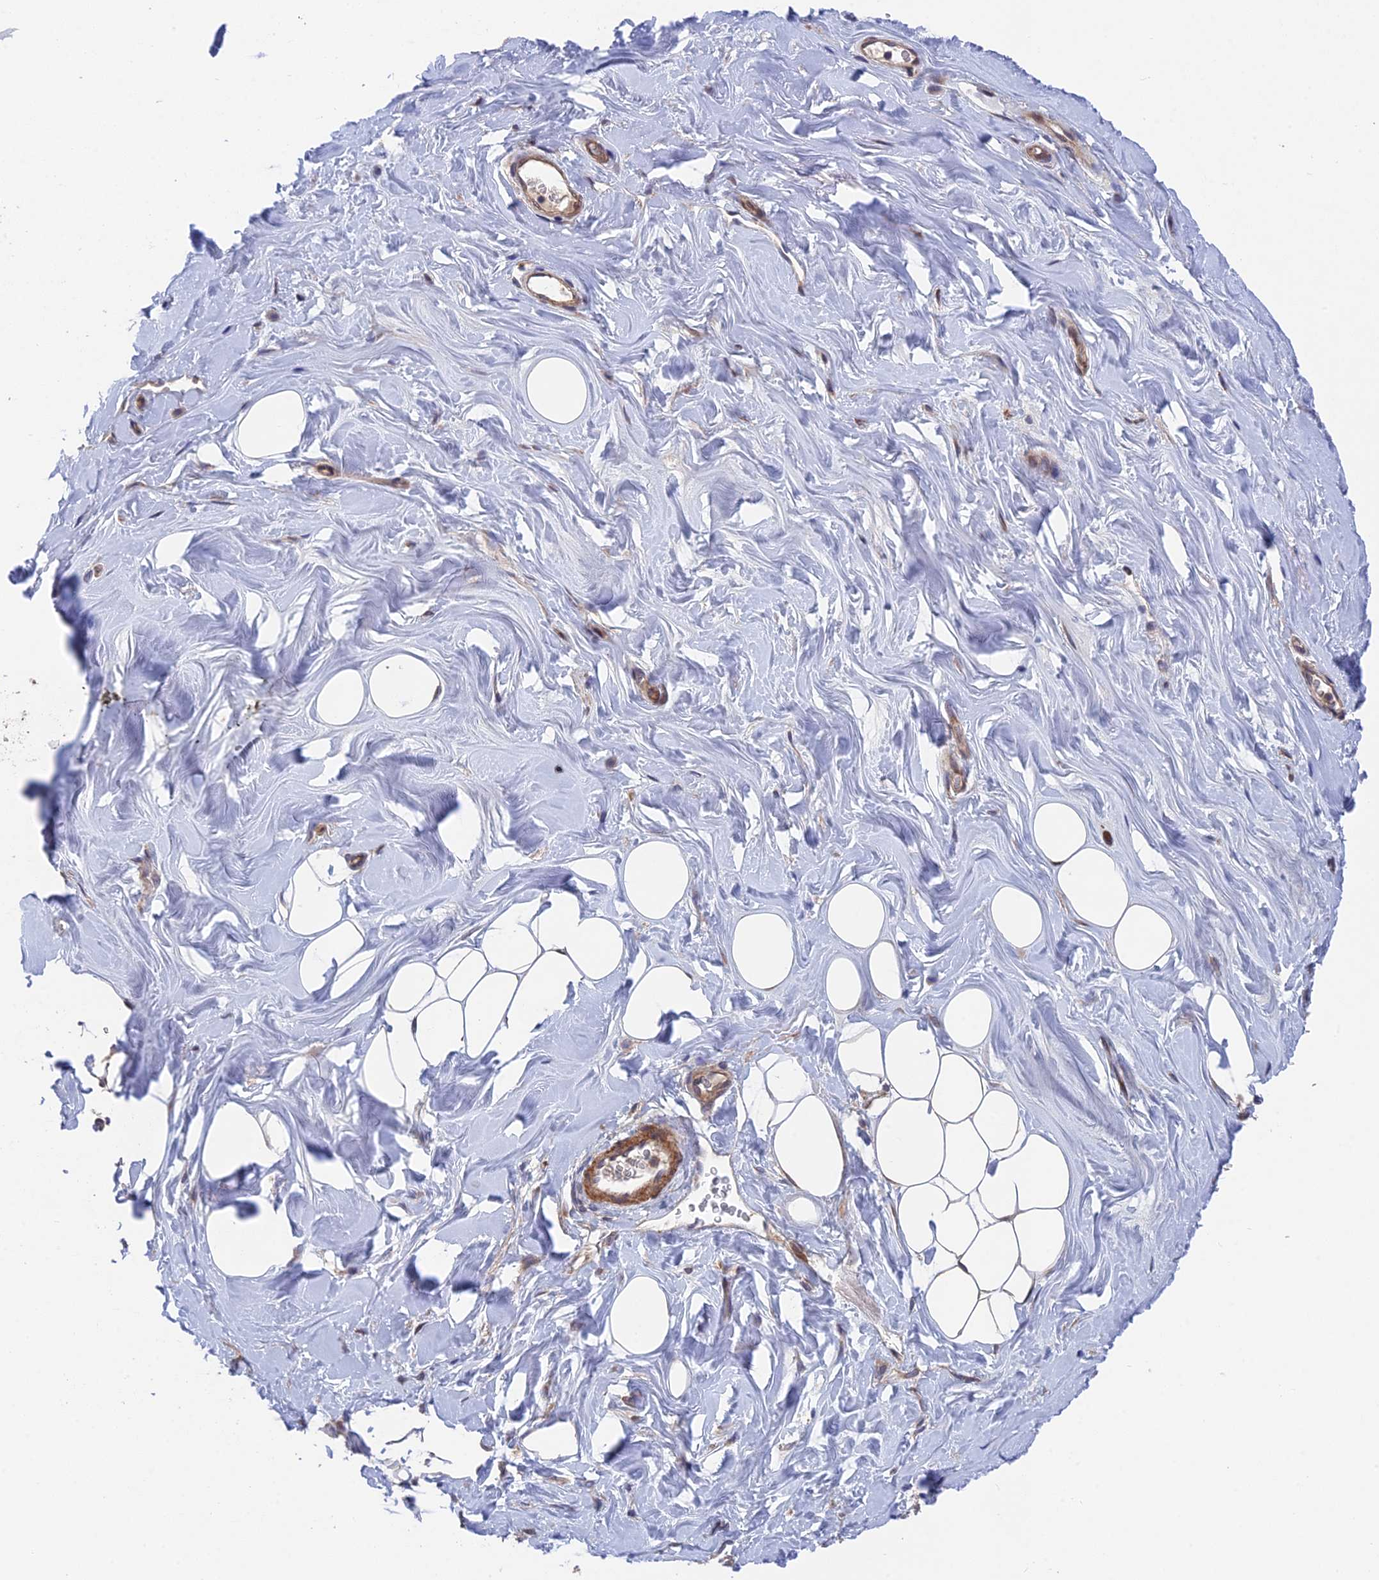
{"staining": {"intensity": "negative", "quantity": "none", "location": "none"}, "tissue": "adipose tissue", "cell_type": "Adipocytes", "image_type": "normal", "snomed": [{"axis": "morphology", "description": "Normal tissue, NOS"}, {"axis": "topography", "description": "Breast"}], "caption": "This is a histopathology image of immunohistochemistry staining of benign adipose tissue, which shows no positivity in adipocytes.", "gene": "UROS", "patient": {"sex": "female", "age": 26}}